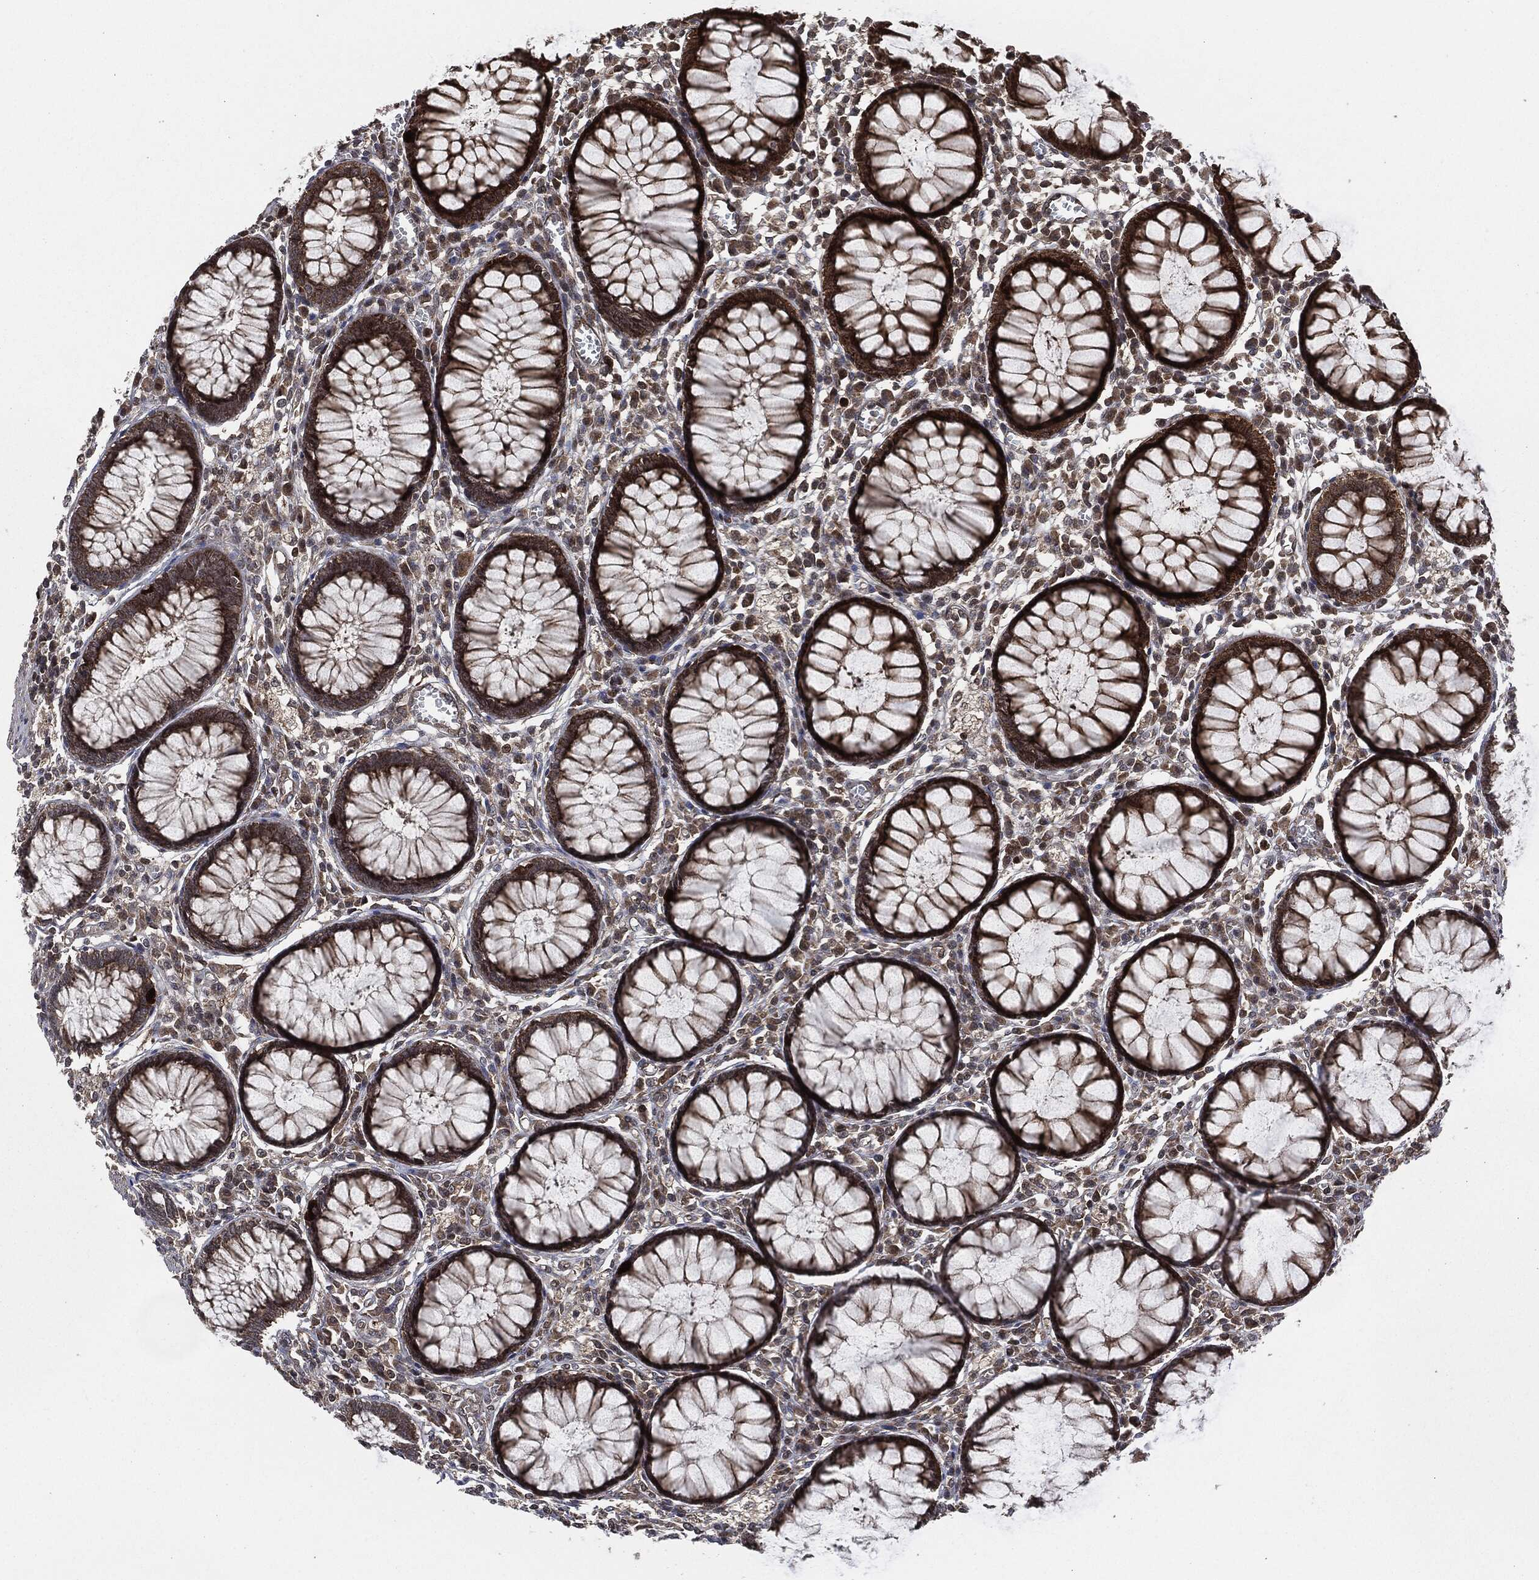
{"staining": {"intensity": "moderate", "quantity": "<25%", "location": "cytoplasmic/membranous"}, "tissue": "colon", "cell_type": "Endothelial cells", "image_type": "normal", "snomed": [{"axis": "morphology", "description": "Normal tissue, NOS"}, {"axis": "topography", "description": "Colon"}], "caption": "A brown stain shows moderate cytoplasmic/membranous positivity of a protein in endothelial cells of unremarkable human colon. (IHC, brightfield microscopy, high magnification).", "gene": "HRAS", "patient": {"sex": "male", "age": 65}}